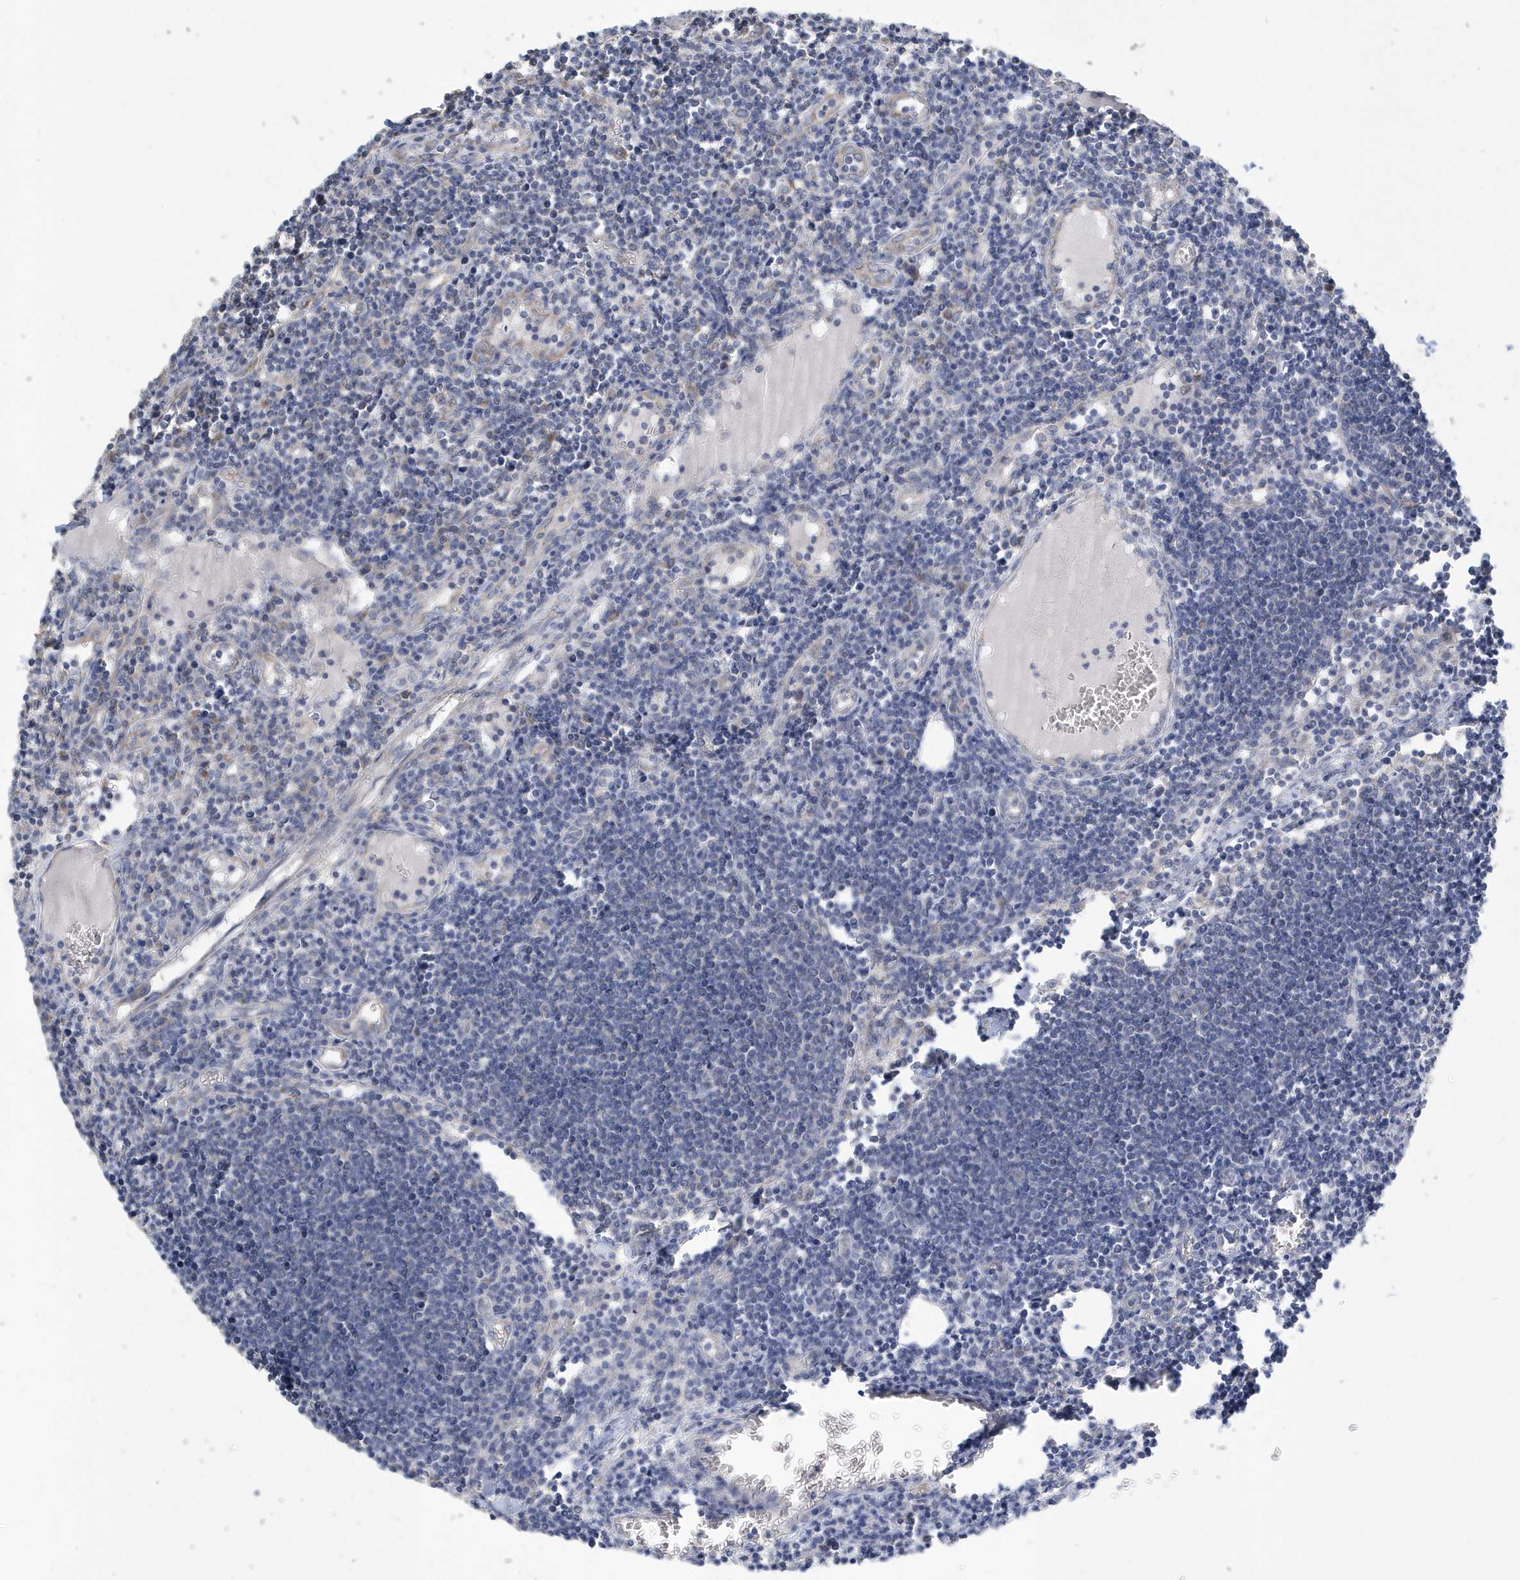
{"staining": {"intensity": "moderate", "quantity": "25%-75%", "location": "cytoplasmic/membranous"}, "tissue": "lymph node", "cell_type": "Germinal center cells", "image_type": "normal", "snomed": [{"axis": "morphology", "description": "Normal tissue, NOS"}, {"axis": "morphology", "description": "Malignant melanoma, Metastatic site"}, {"axis": "topography", "description": "Lymph node"}], "caption": "The micrograph shows immunohistochemical staining of benign lymph node. There is moderate cytoplasmic/membranous staining is identified in about 25%-75% of germinal center cells. Using DAB (3,3'-diaminobenzidine) (brown) and hematoxylin (blue) stains, captured at high magnification using brightfield microscopy.", "gene": "SPATA5", "patient": {"sex": "male", "age": 41}}